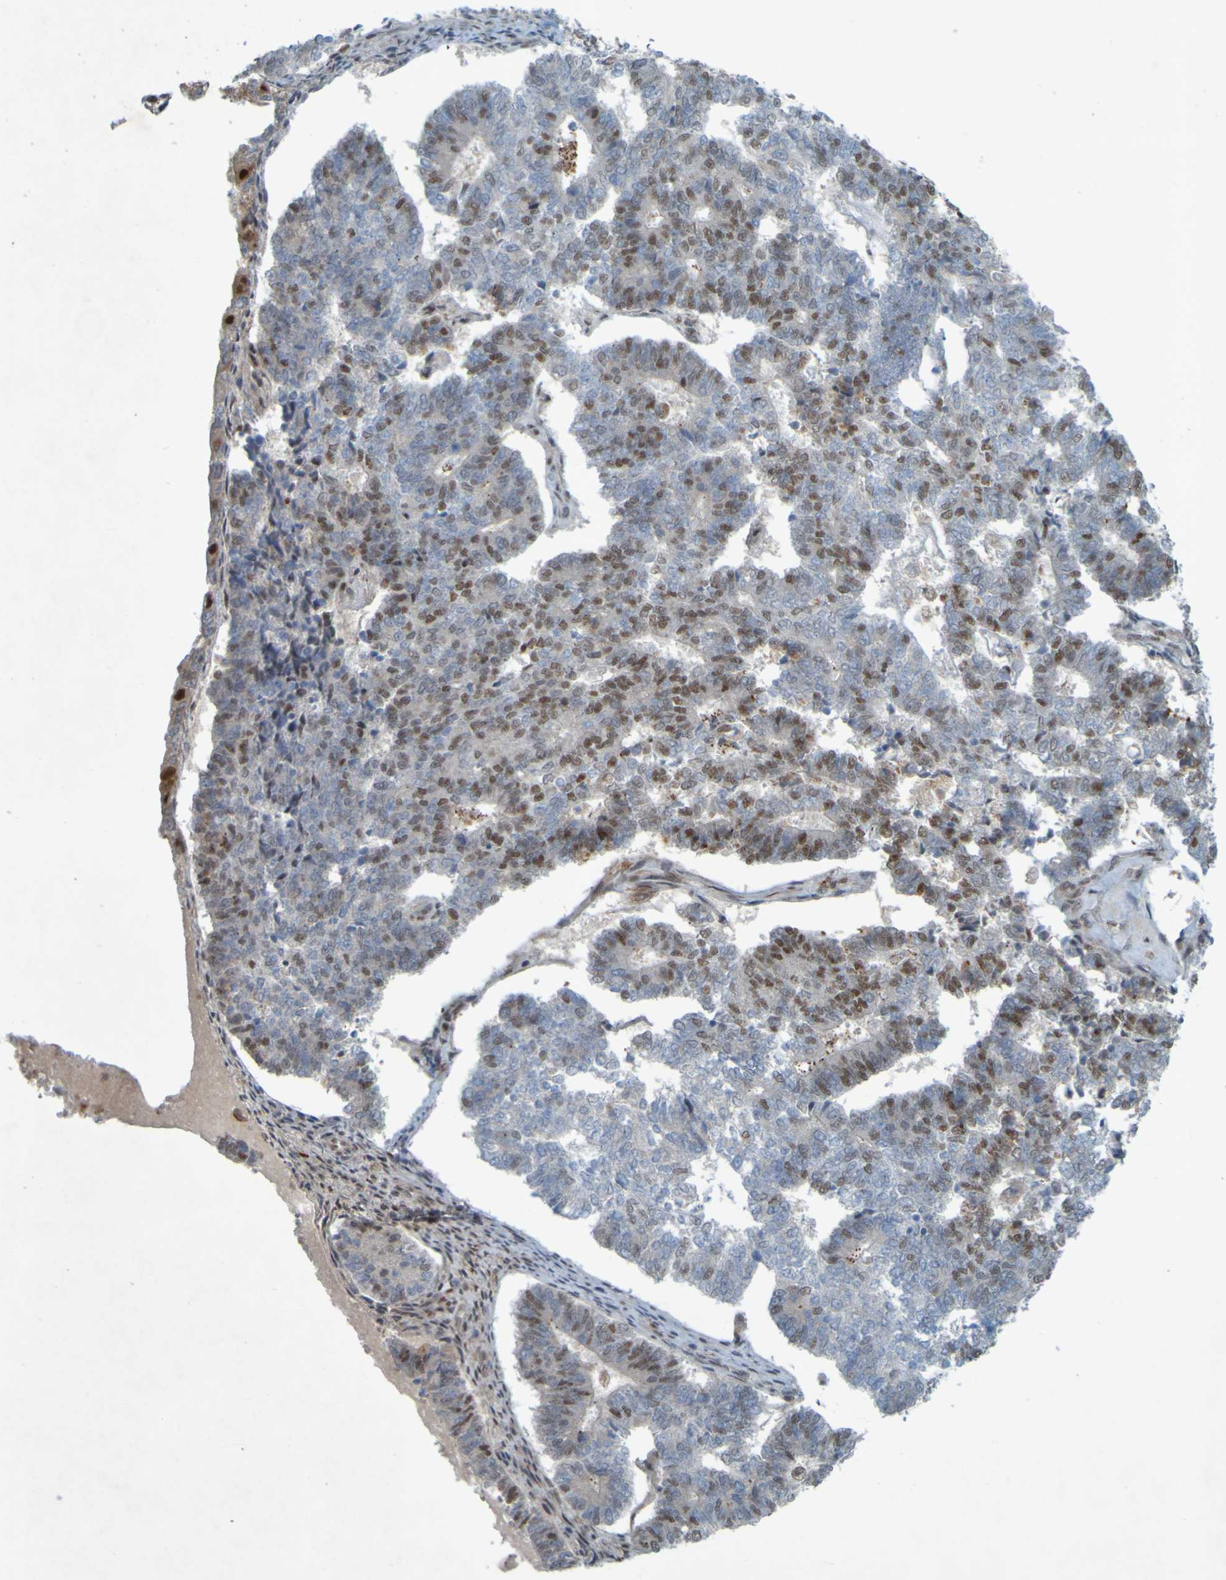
{"staining": {"intensity": "moderate", "quantity": "25%-75%", "location": "cytoplasmic/membranous,nuclear"}, "tissue": "endometrial cancer", "cell_type": "Tumor cells", "image_type": "cancer", "snomed": [{"axis": "morphology", "description": "Adenocarcinoma, NOS"}, {"axis": "topography", "description": "Endometrium"}], "caption": "Brown immunohistochemical staining in endometrial adenocarcinoma shows moderate cytoplasmic/membranous and nuclear expression in about 25%-75% of tumor cells. Using DAB (3,3'-diaminobenzidine) (brown) and hematoxylin (blue) stains, captured at high magnification using brightfield microscopy.", "gene": "MCPH1", "patient": {"sex": "female", "age": 70}}